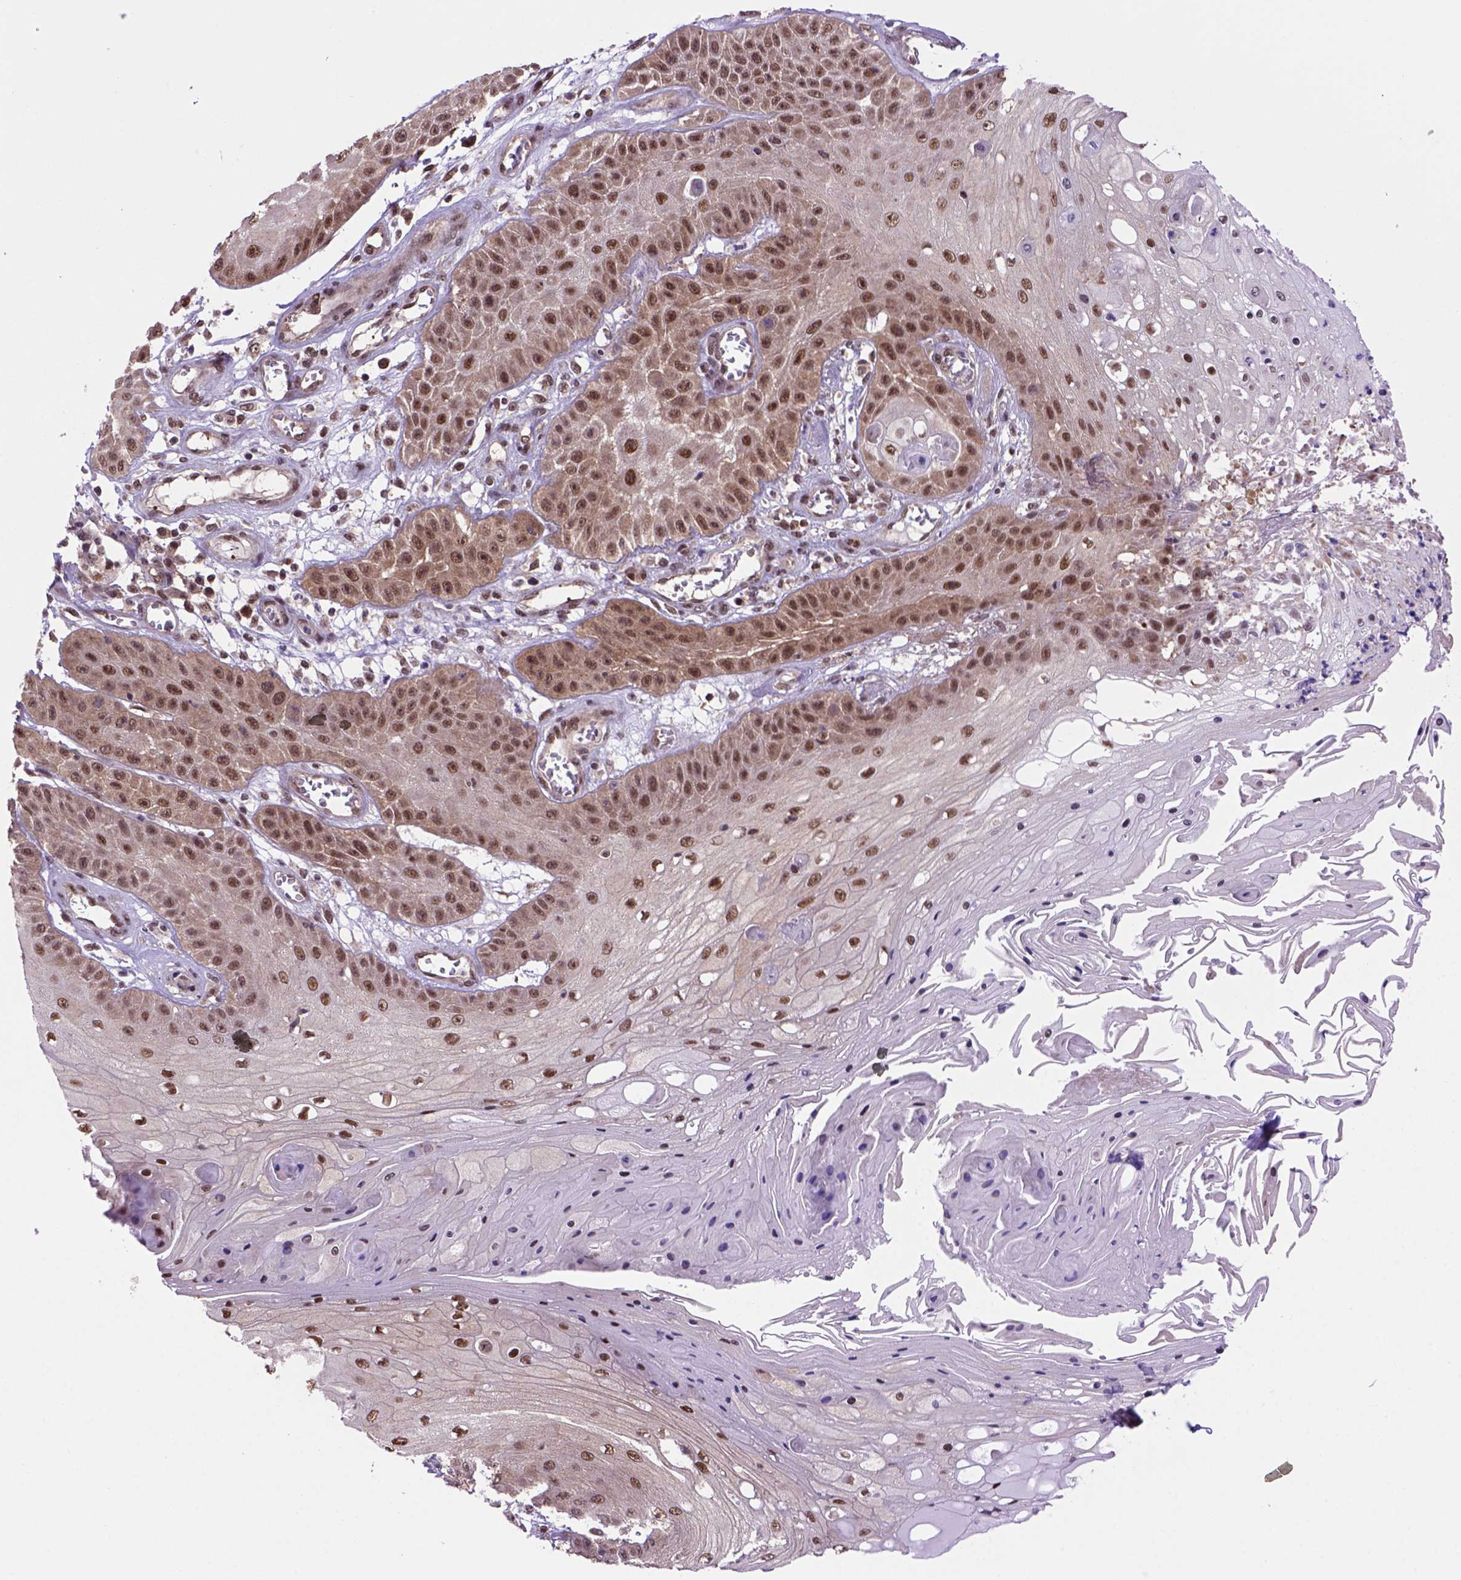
{"staining": {"intensity": "strong", "quantity": ">75%", "location": "nuclear"}, "tissue": "skin cancer", "cell_type": "Tumor cells", "image_type": "cancer", "snomed": [{"axis": "morphology", "description": "Squamous cell carcinoma, NOS"}, {"axis": "topography", "description": "Skin"}], "caption": "A brown stain shows strong nuclear staining of a protein in skin squamous cell carcinoma tumor cells.", "gene": "PSMC2", "patient": {"sex": "male", "age": 70}}